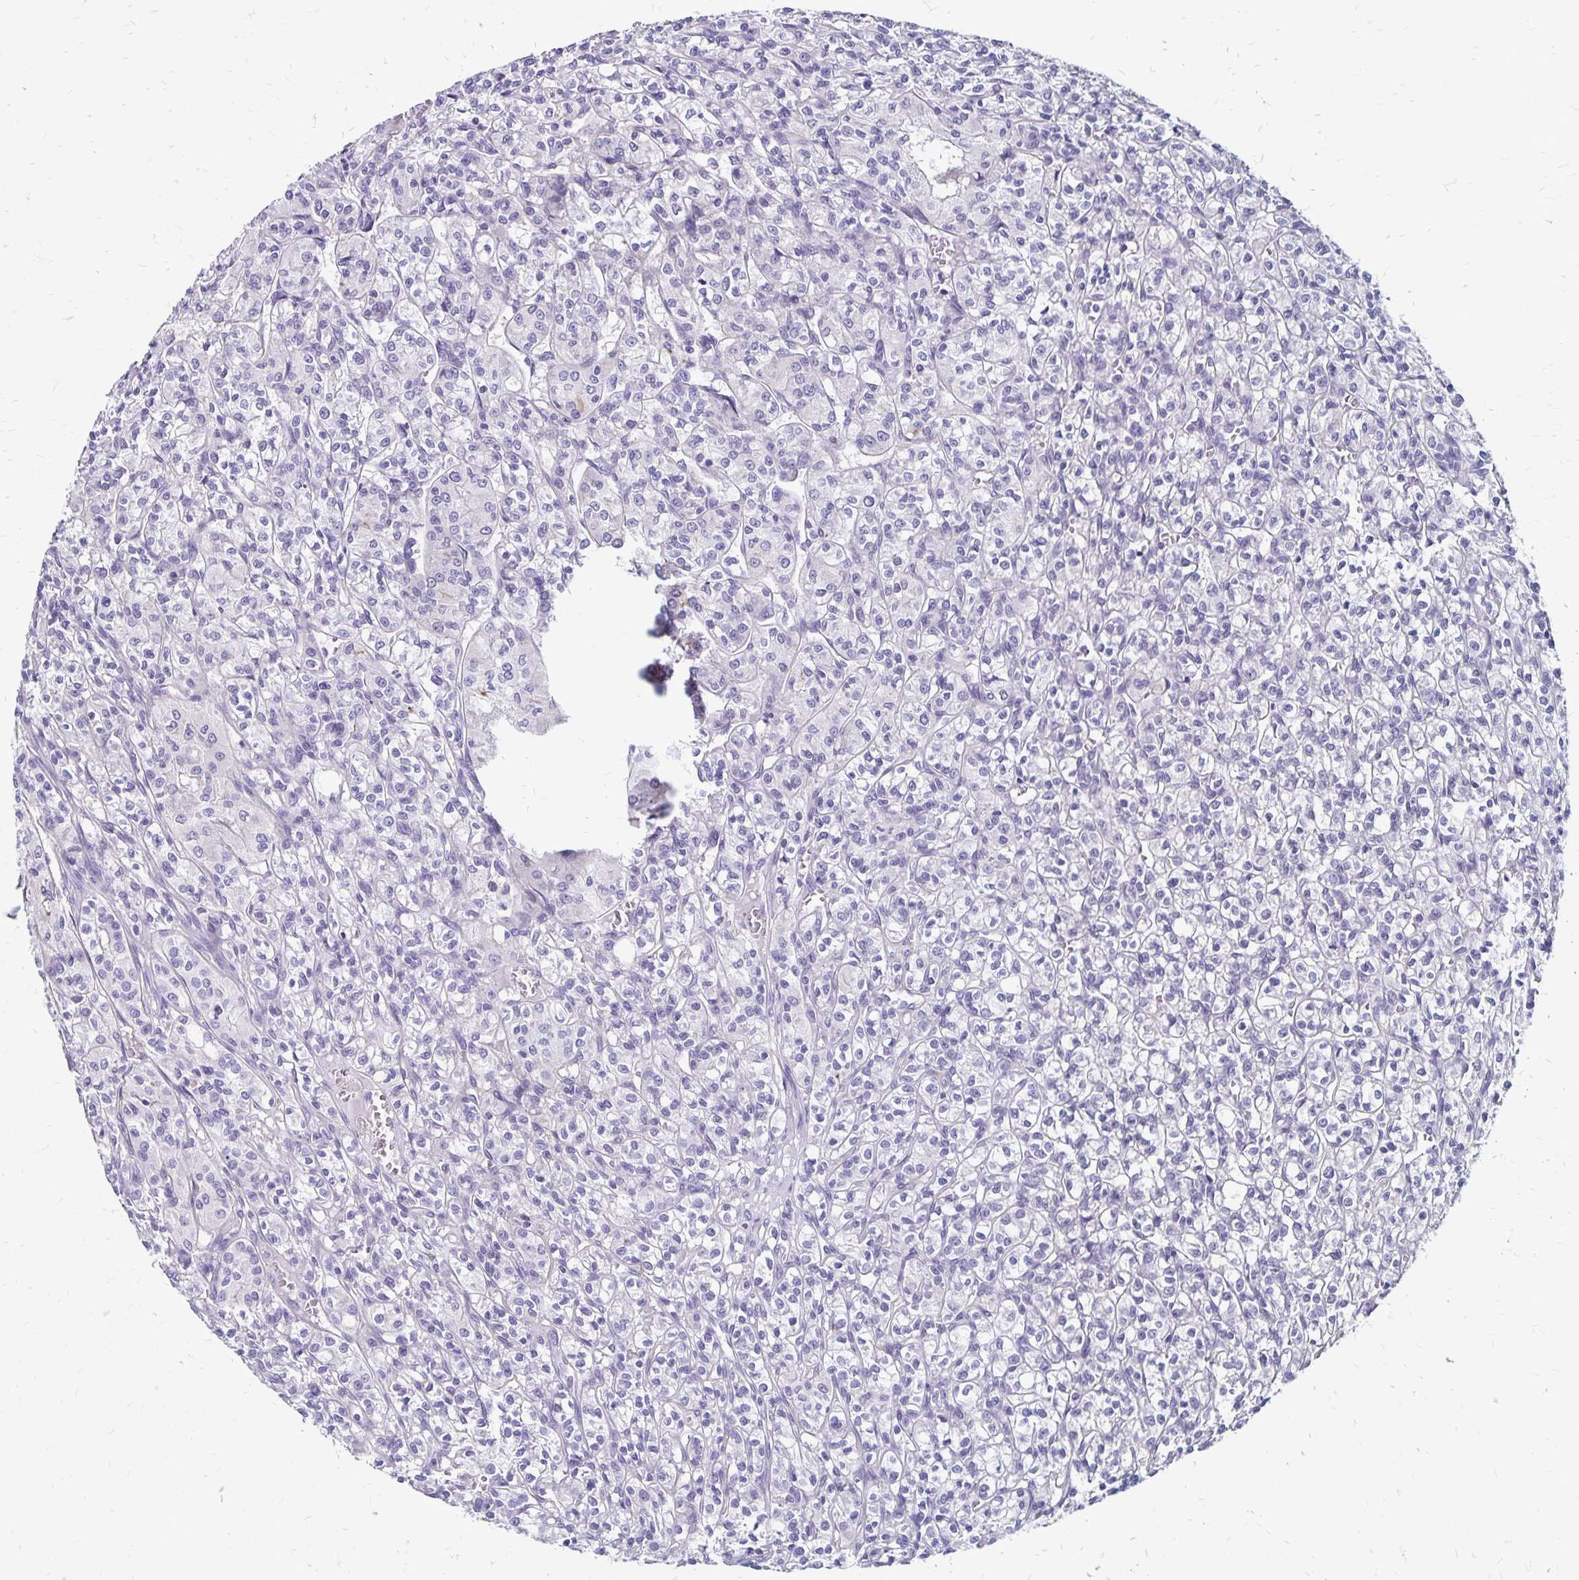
{"staining": {"intensity": "negative", "quantity": "none", "location": "none"}, "tissue": "renal cancer", "cell_type": "Tumor cells", "image_type": "cancer", "snomed": [{"axis": "morphology", "description": "Adenocarcinoma, NOS"}, {"axis": "topography", "description": "Kidney"}], "caption": "Histopathology image shows no protein positivity in tumor cells of adenocarcinoma (renal) tissue.", "gene": "TNS3", "patient": {"sex": "male", "age": 36}}